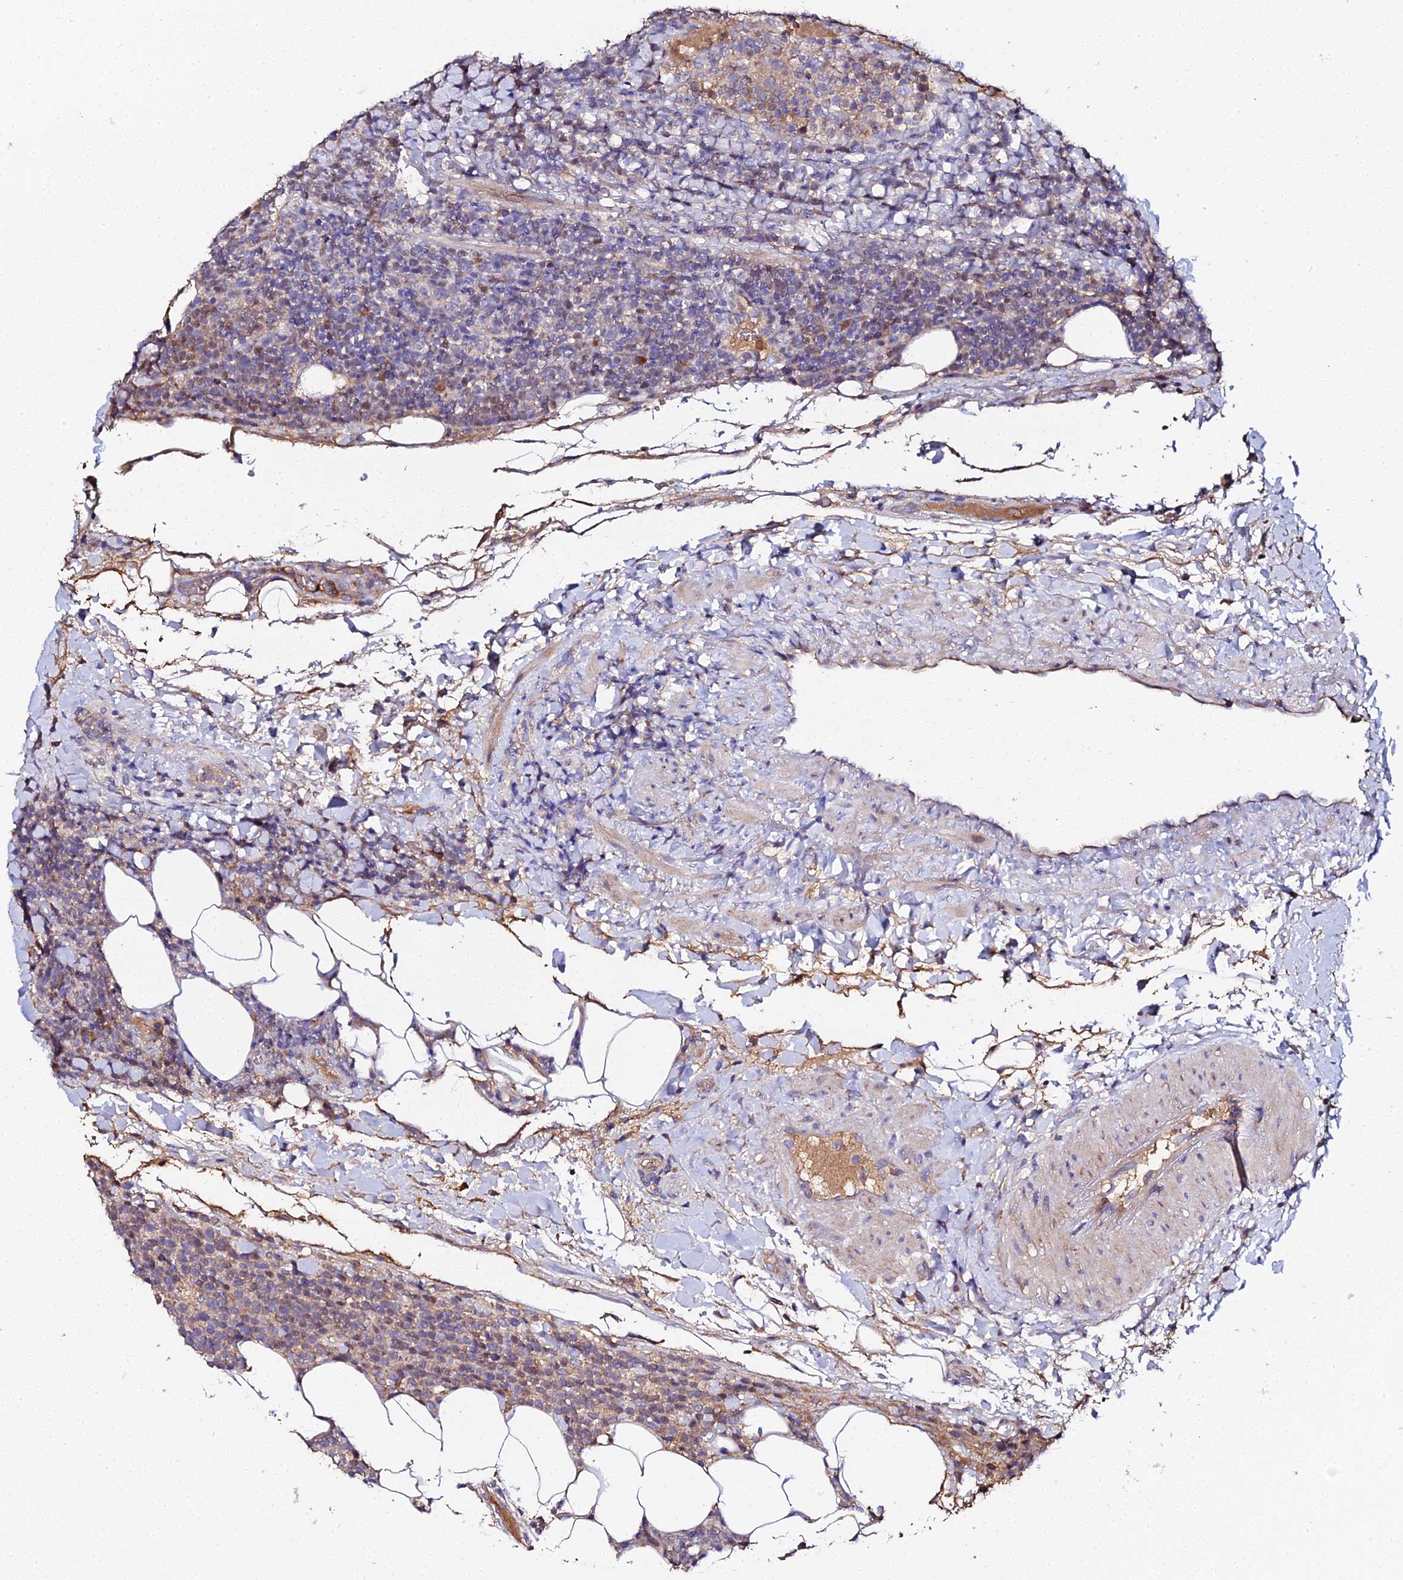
{"staining": {"intensity": "moderate", "quantity": "25%-75%", "location": "nuclear"}, "tissue": "lymphoma", "cell_type": "Tumor cells", "image_type": "cancer", "snomed": [{"axis": "morphology", "description": "Malignant lymphoma, non-Hodgkin's type, High grade"}, {"axis": "topography", "description": "Lymph node"}], "caption": "A histopathology image of lymphoma stained for a protein shows moderate nuclear brown staining in tumor cells.", "gene": "SCX", "patient": {"sex": "male", "age": 61}}